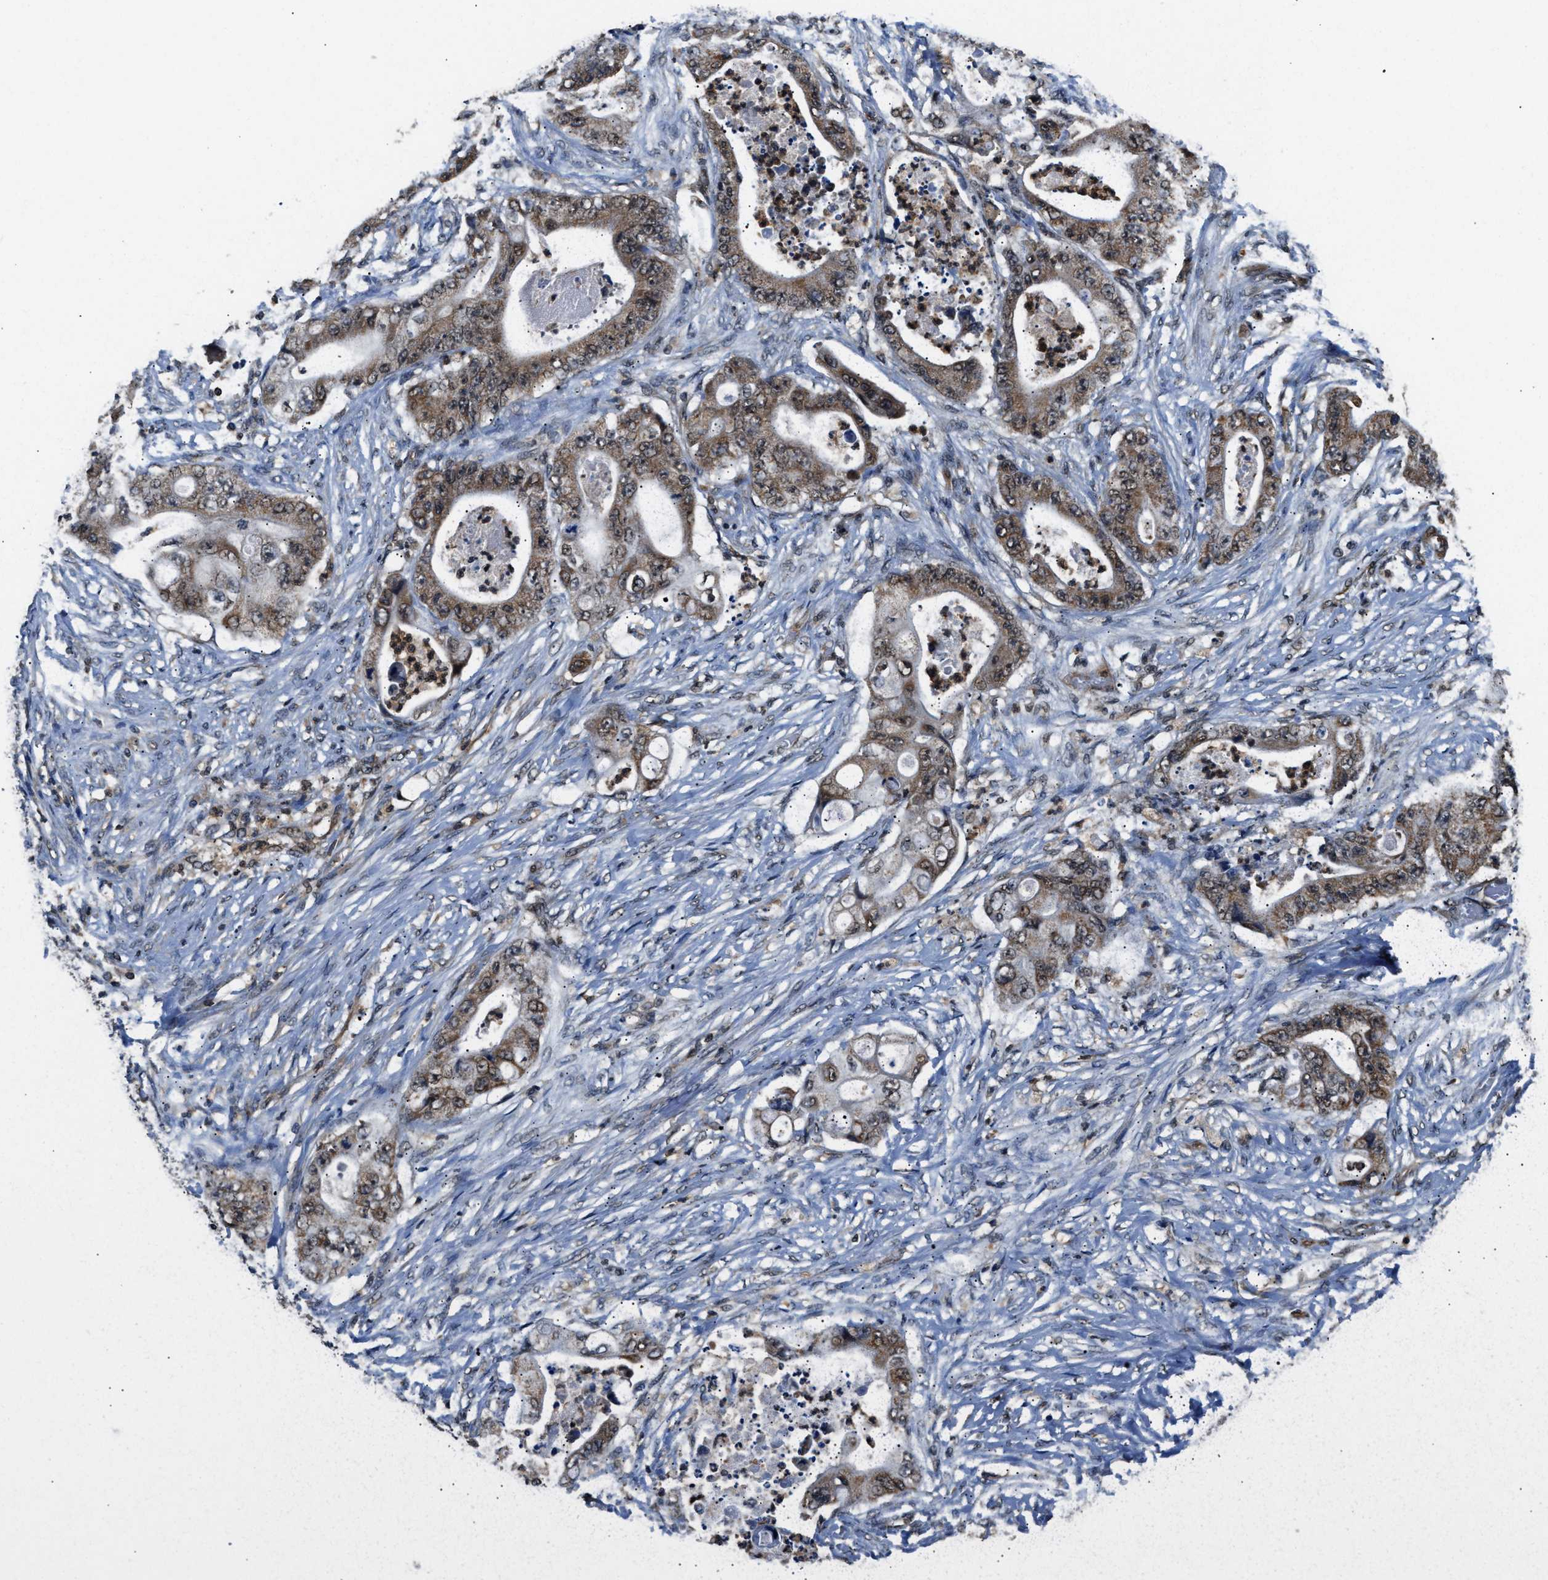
{"staining": {"intensity": "moderate", "quantity": ">75%", "location": "cytoplasmic/membranous"}, "tissue": "stomach cancer", "cell_type": "Tumor cells", "image_type": "cancer", "snomed": [{"axis": "morphology", "description": "Adenocarcinoma, NOS"}, {"axis": "topography", "description": "Stomach"}], "caption": "A photomicrograph of human stomach cancer (adenocarcinoma) stained for a protein reveals moderate cytoplasmic/membranous brown staining in tumor cells.", "gene": "STK10", "patient": {"sex": "female", "age": 73}}